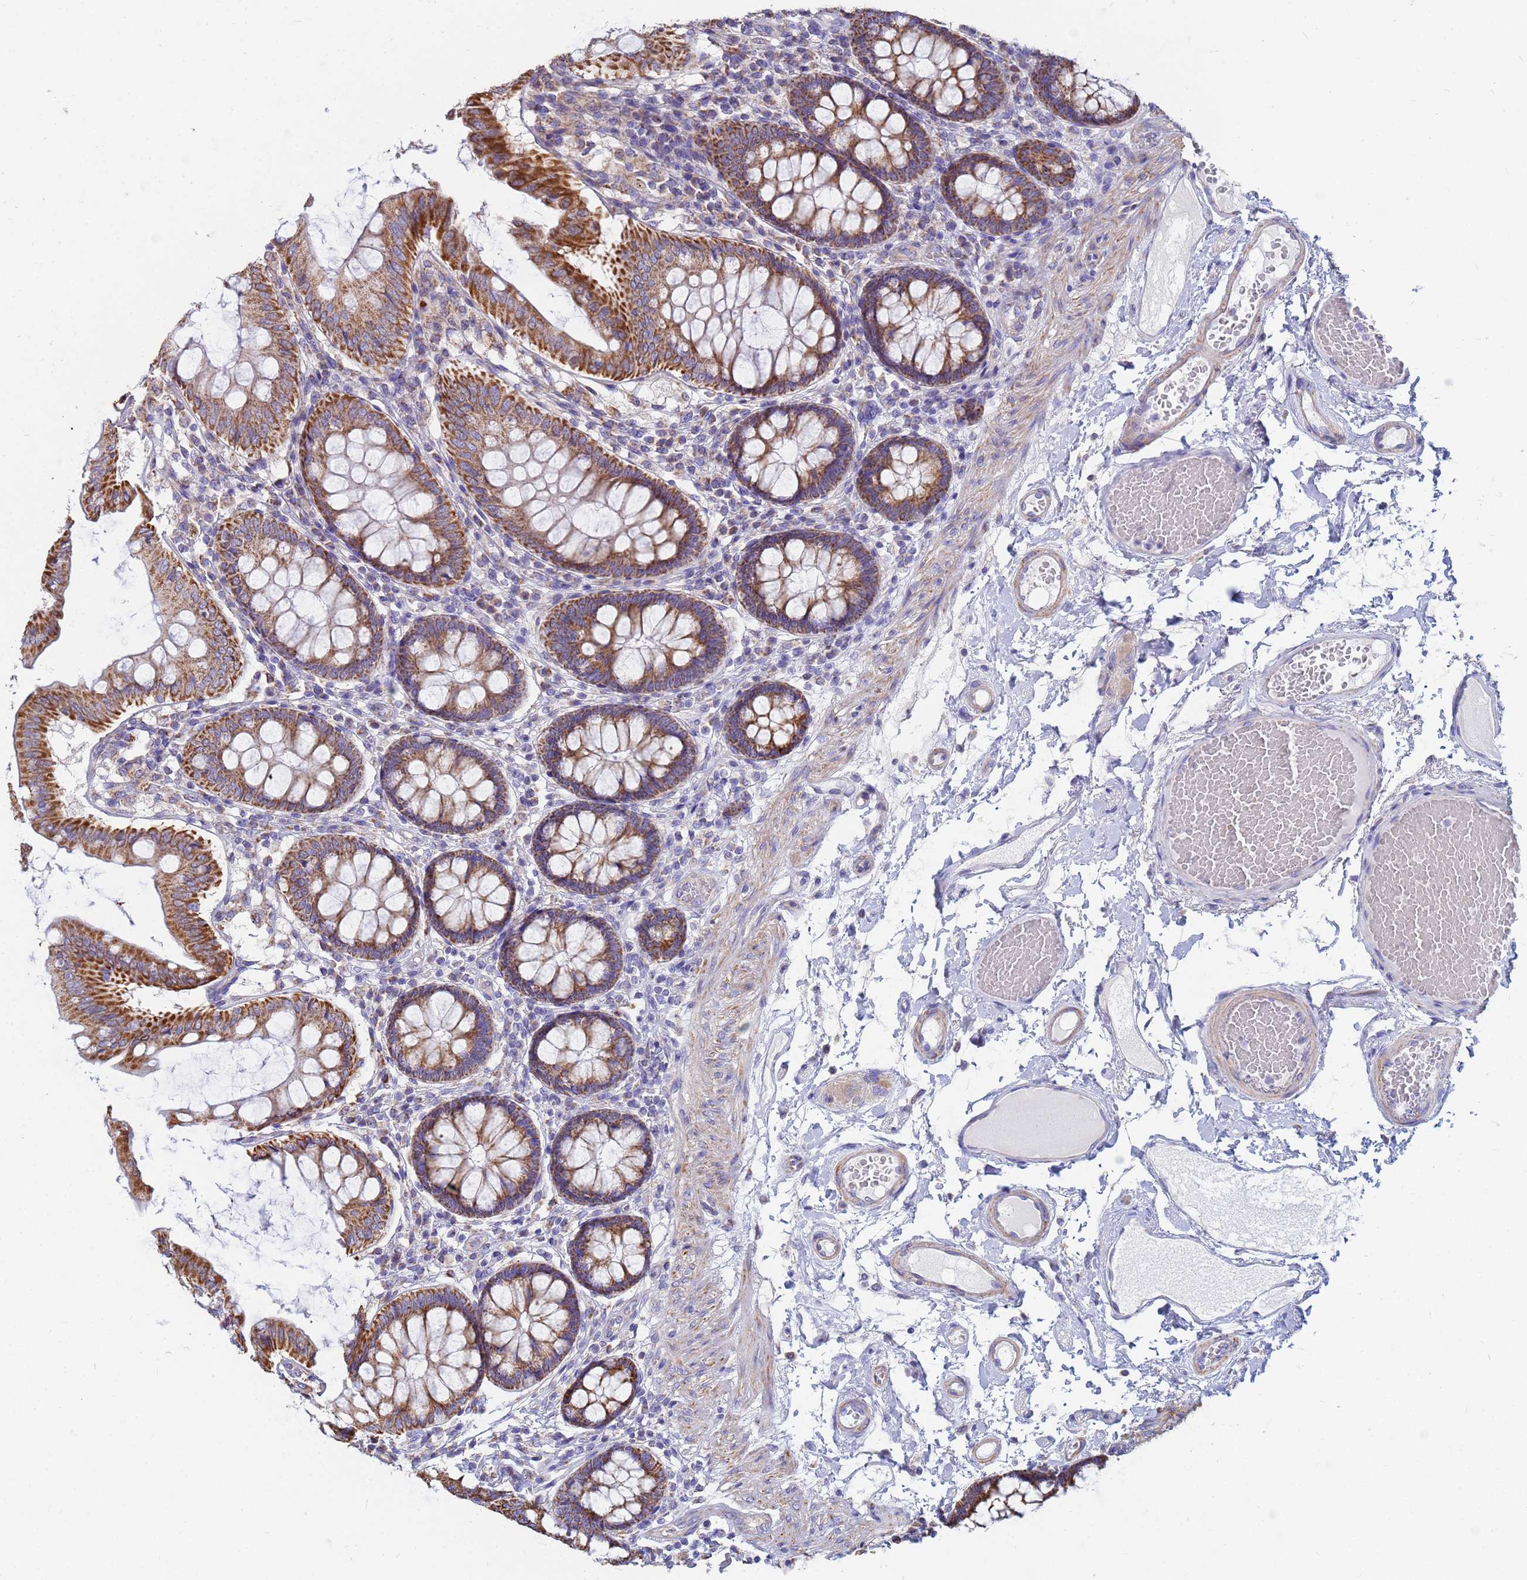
{"staining": {"intensity": "negative", "quantity": "none", "location": "none"}, "tissue": "colon", "cell_type": "Endothelial cells", "image_type": "normal", "snomed": [{"axis": "morphology", "description": "Normal tissue, NOS"}, {"axis": "topography", "description": "Colon"}], "caption": "Protein analysis of benign colon displays no significant staining in endothelial cells.", "gene": "UQCRHL", "patient": {"sex": "male", "age": 84}}